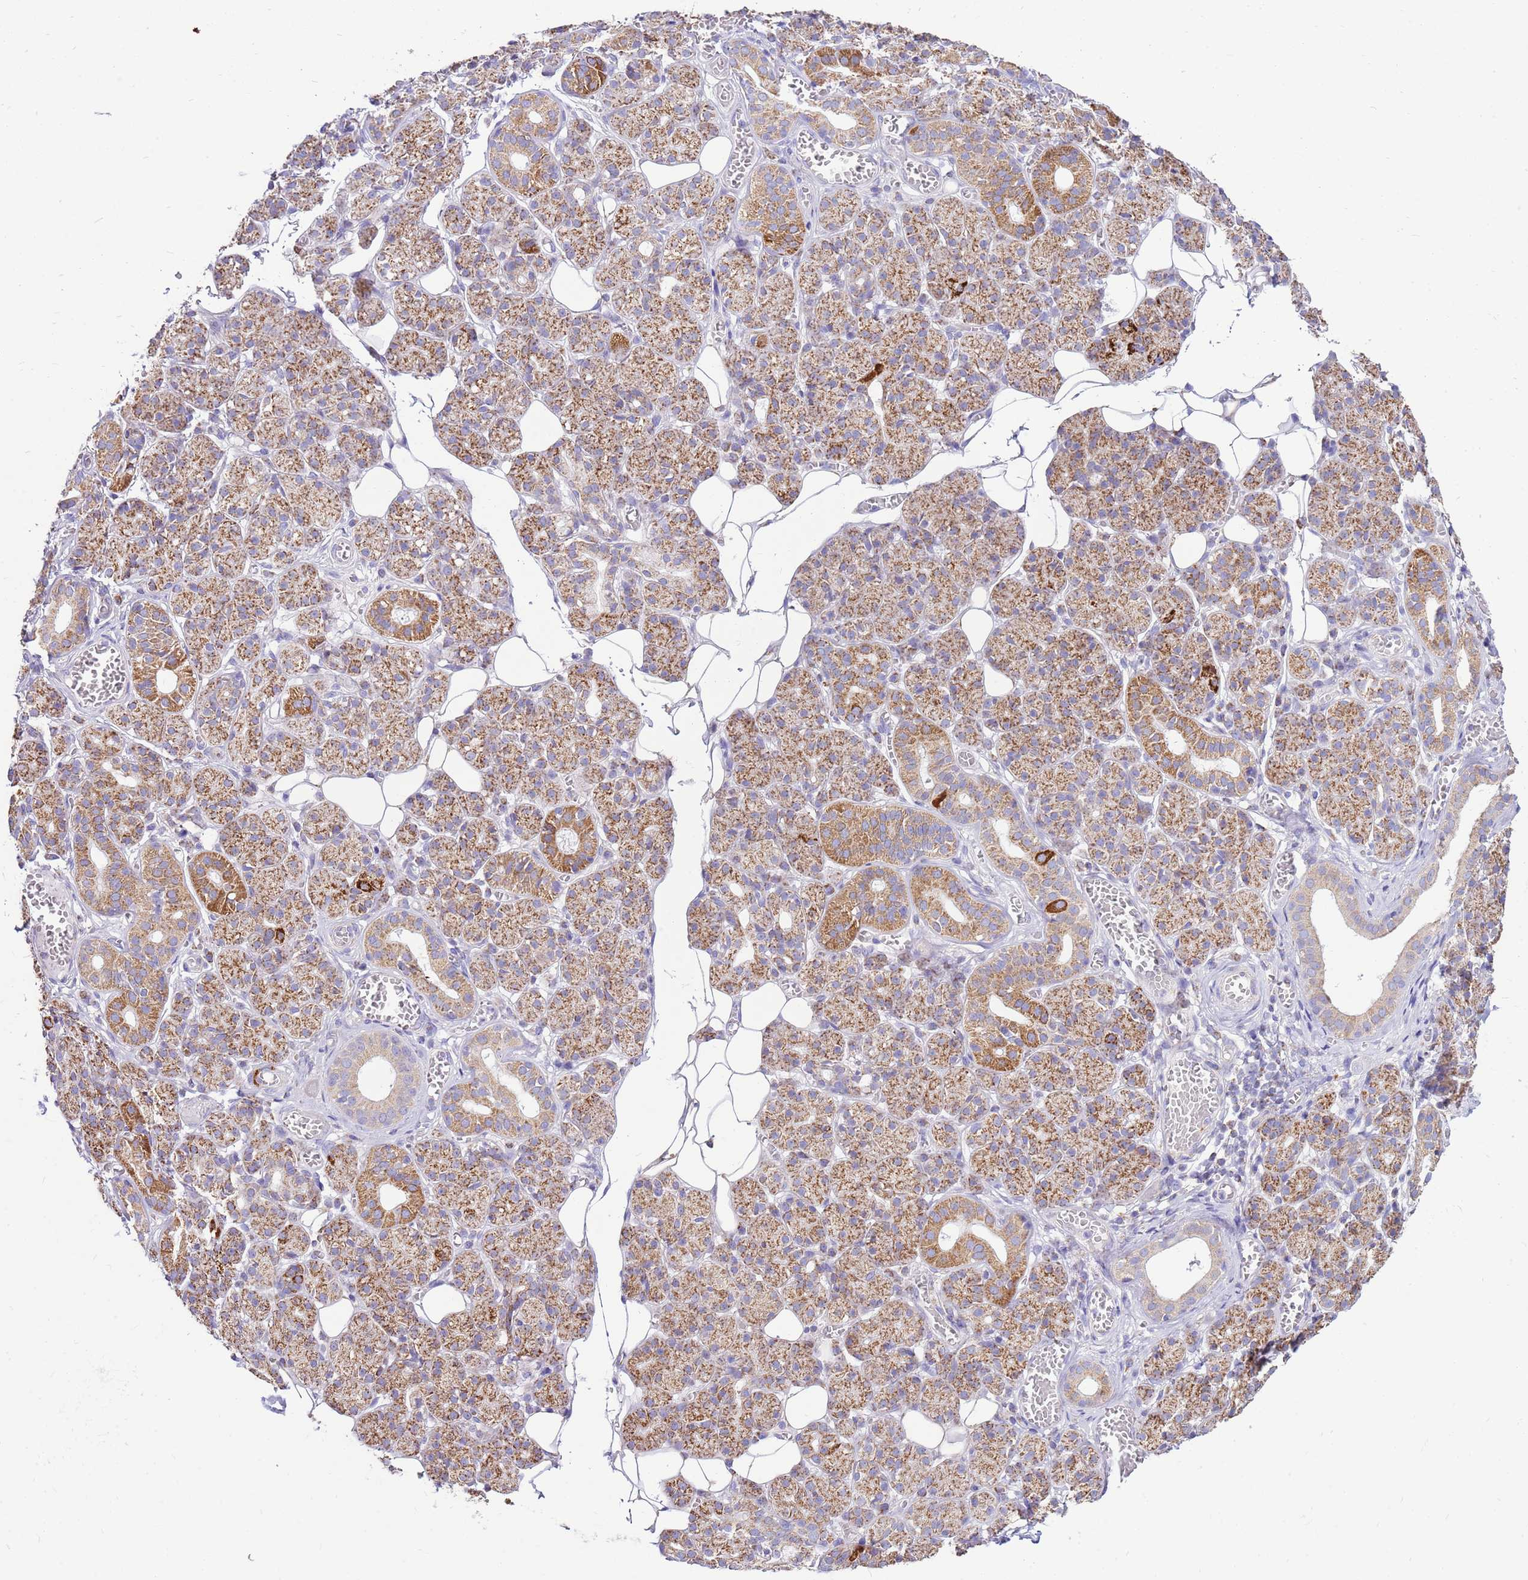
{"staining": {"intensity": "moderate", "quantity": "25%-75%", "location": "cytoplasmic/membranous"}, "tissue": "salivary gland", "cell_type": "Glandular cells", "image_type": "normal", "snomed": [{"axis": "morphology", "description": "Normal tissue, NOS"}, {"axis": "topography", "description": "Salivary gland"}], "caption": "Protein positivity by immunohistochemistry (IHC) displays moderate cytoplasmic/membranous positivity in about 25%-75% of glandular cells in normal salivary gland. The protein is stained brown, and the nuclei are stained in blue (DAB IHC with brightfield microscopy, high magnification).", "gene": "IGF1R", "patient": {"sex": "male", "age": 63}}